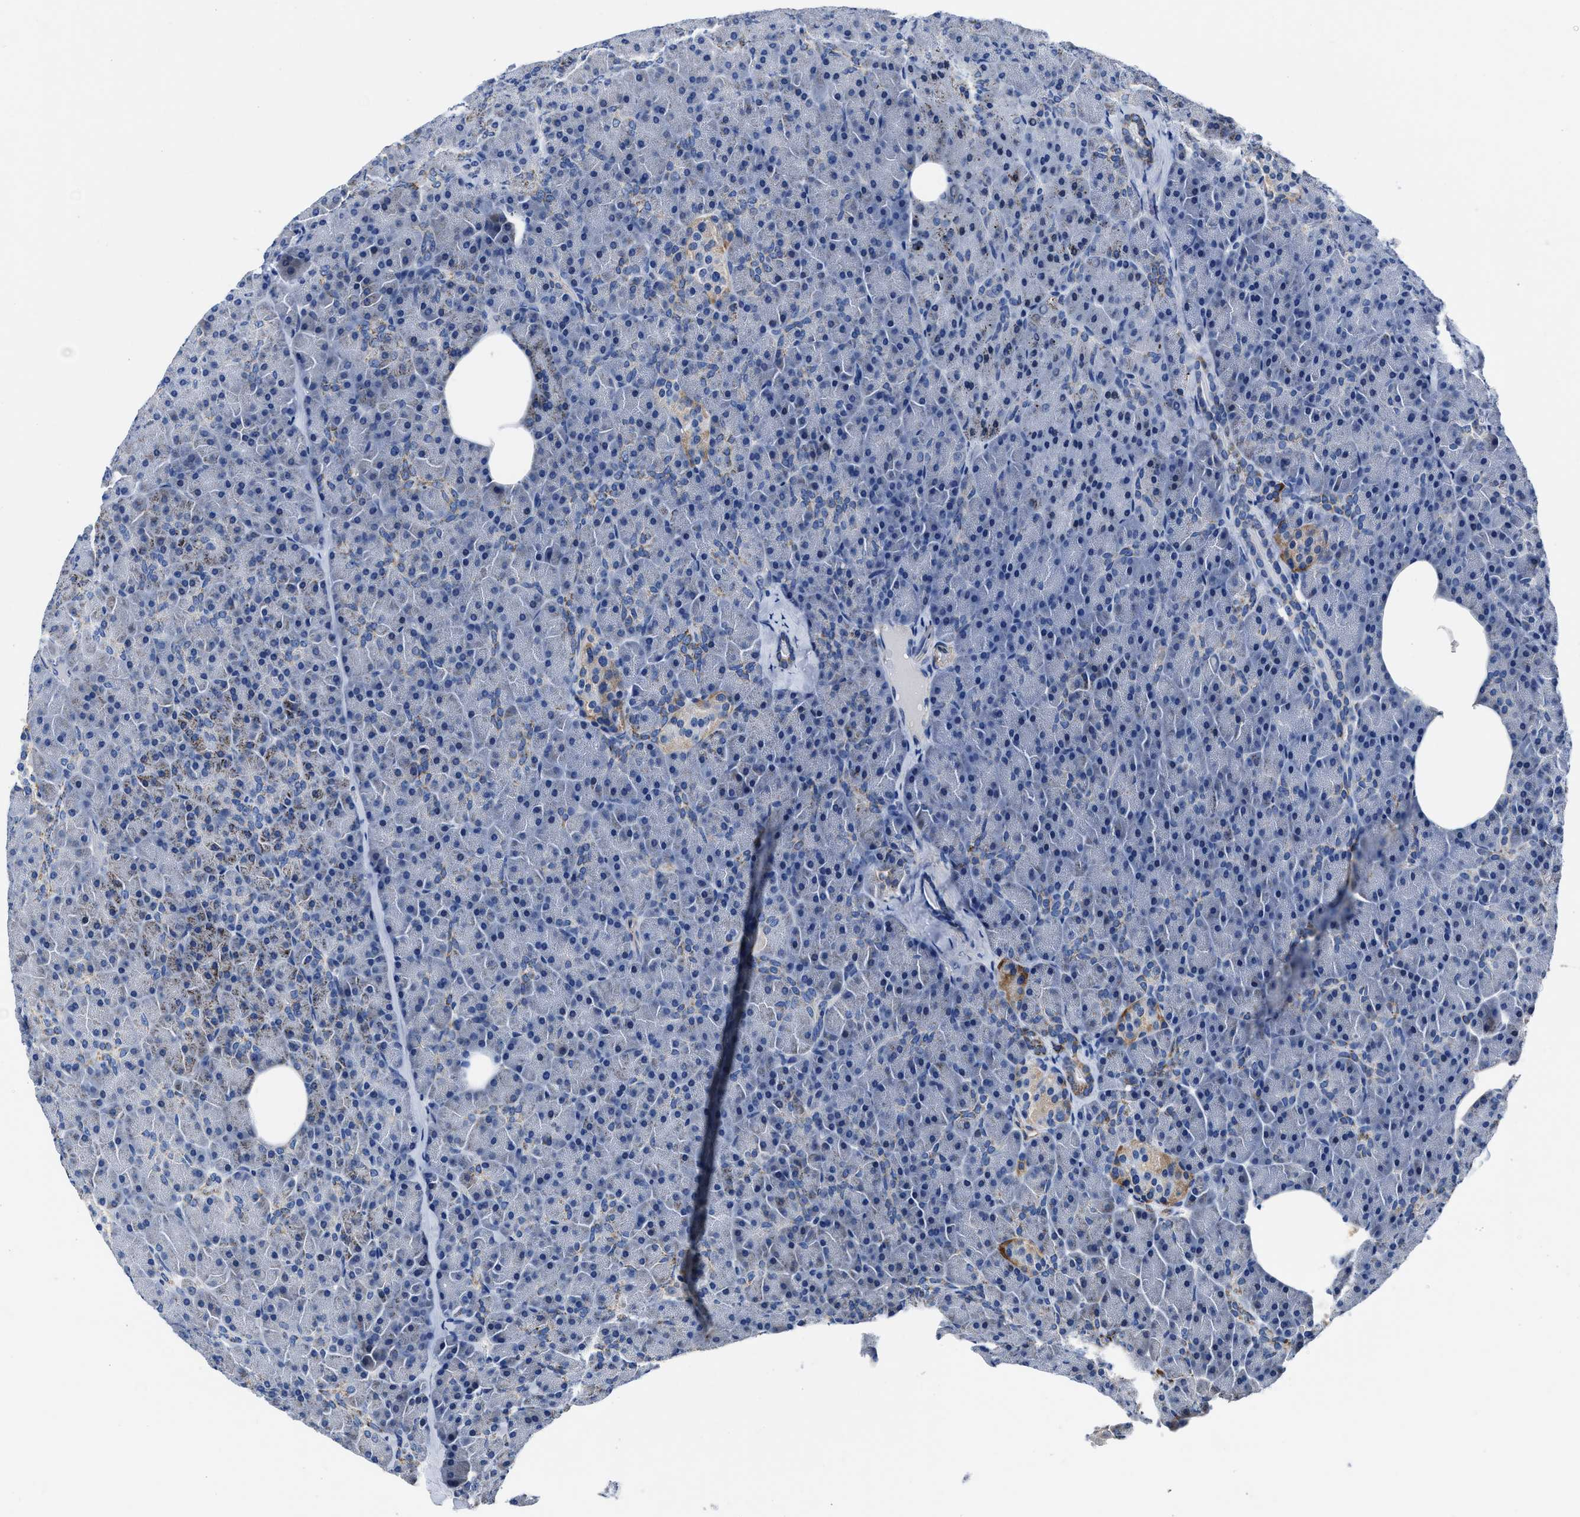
{"staining": {"intensity": "negative", "quantity": "none", "location": "none"}, "tissue": "pancreas", "cell_type": "Exocrine glandular cells", "image_type": "normal", "snomed": [{"axis": "morphology", "description": "Normal tissue, NOS"}, {"axis": "topography", "description": "Pancreas"}], "caption": "An IHC photomicrograph of benign pancreas is shown. There is no staining in exocrine glandular cells of pancreas.", "gene": "KCNMB3", "patient": {"sex": "female", "age": 35}}